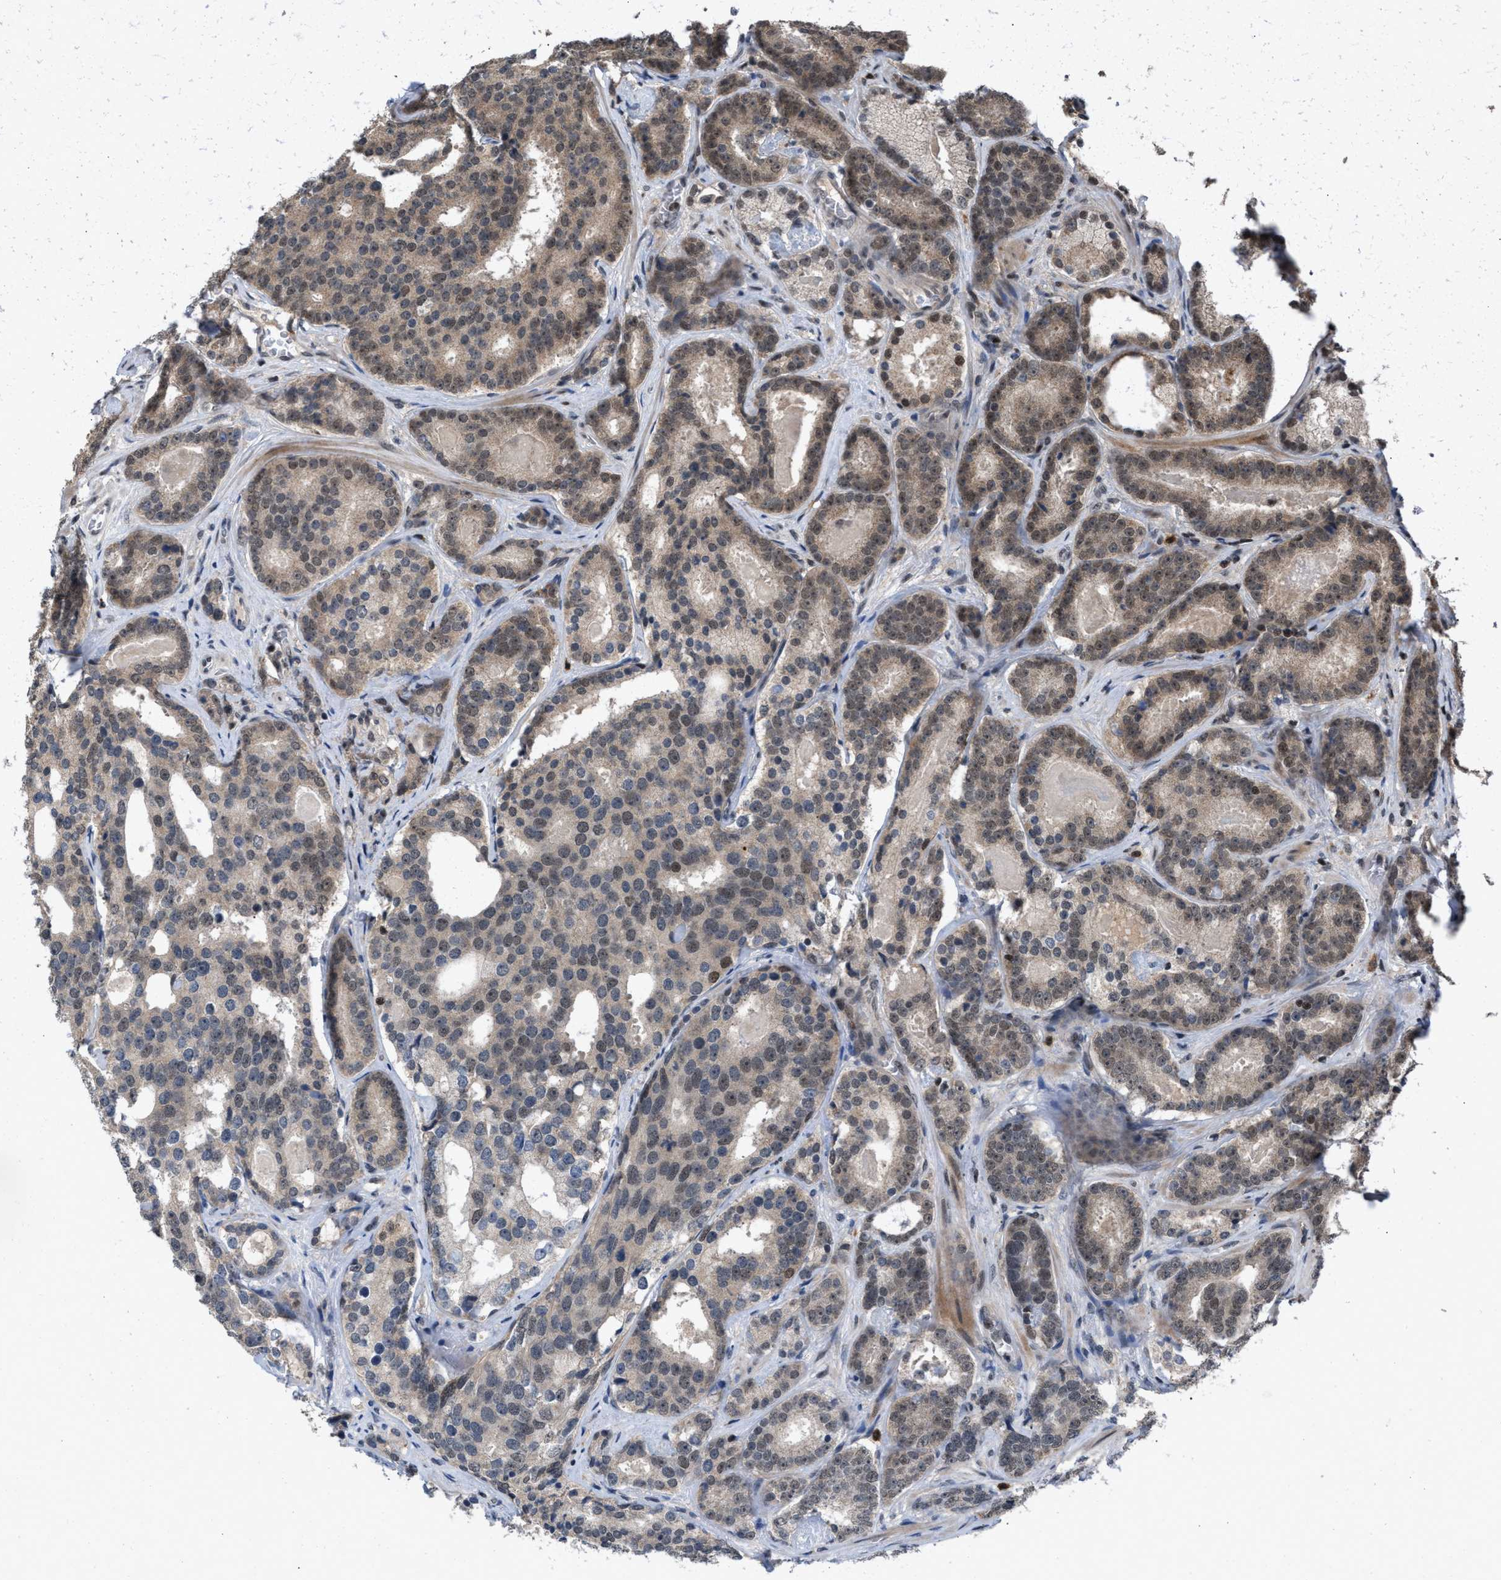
{"staining": {"intensity": "weak", "quantity": ">75%", "location": "cytoplasmic/membranous,nuclear"}, "tissue": "prostate cancer", "cell_type": "Tumor cells", "image_type": "cancer", "snomed": [{"axis": "morphology", "description": "Adenocarcinoma, High grade"}, {"axis": "topography", "description": "Prostate"}], "caption": "This is a micrograph of IHC staining of adenocarcinoma (high-grade) (prostate), which shows weak expression in the cytoplasmic/membranous and nuclear of tumor cells.", "gene": "C9orf78", "patient": {"sex": "male", "age": 60}}